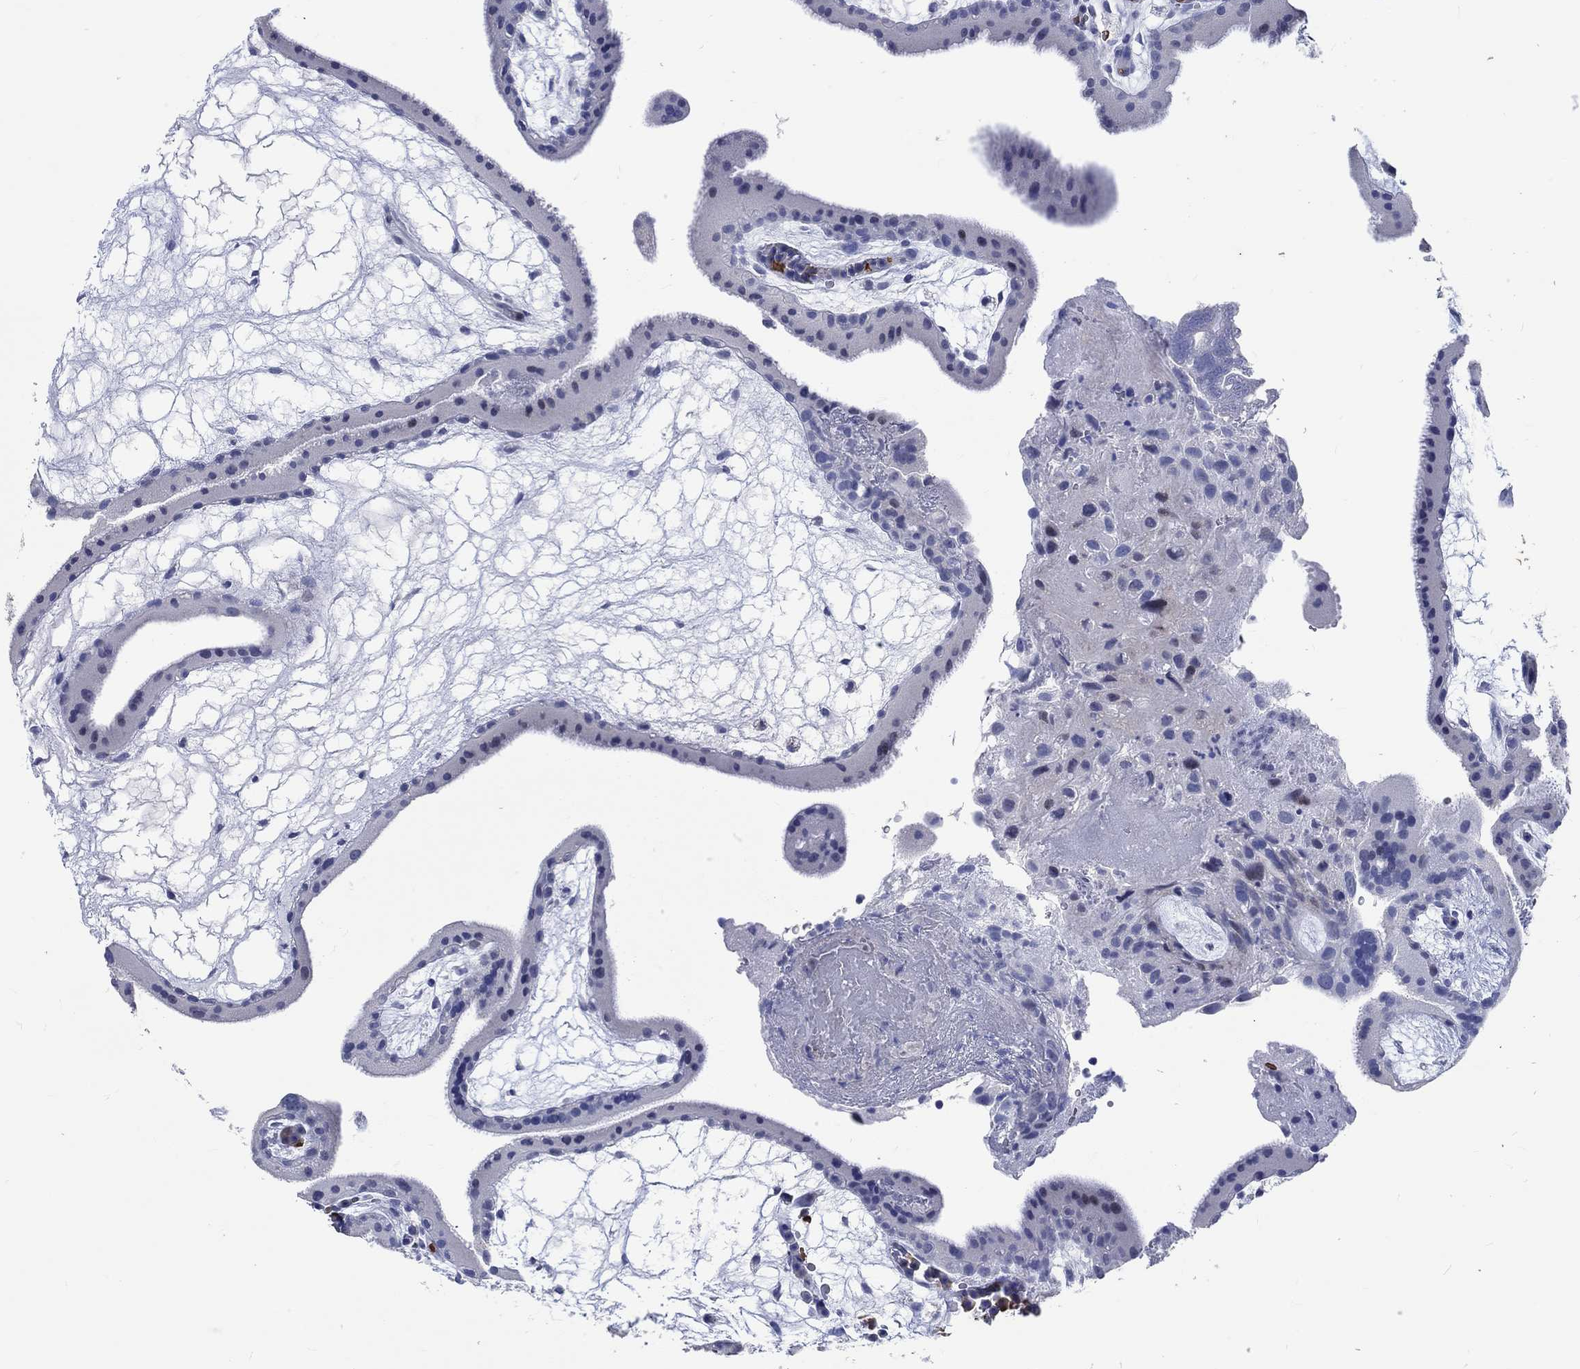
{"staining": {"intensity": "negative", "quantity": "none", "location": "none"}, "tissue": "placenta", "cell_type": "Decidual cells", "image_type": "normal", "snomed": [{"axis": "morphology", "description": "Normal tissue, NOS"}, {"axis": "topography", "description": "Placenta"}], "caption": "Immunohistochemistry of normal human placenta demonstrates no staining in decidual cells. (DAB IHC, high magnification).", "gene": "C4orf47", "patient": {"sex": "female", "age": 19}}